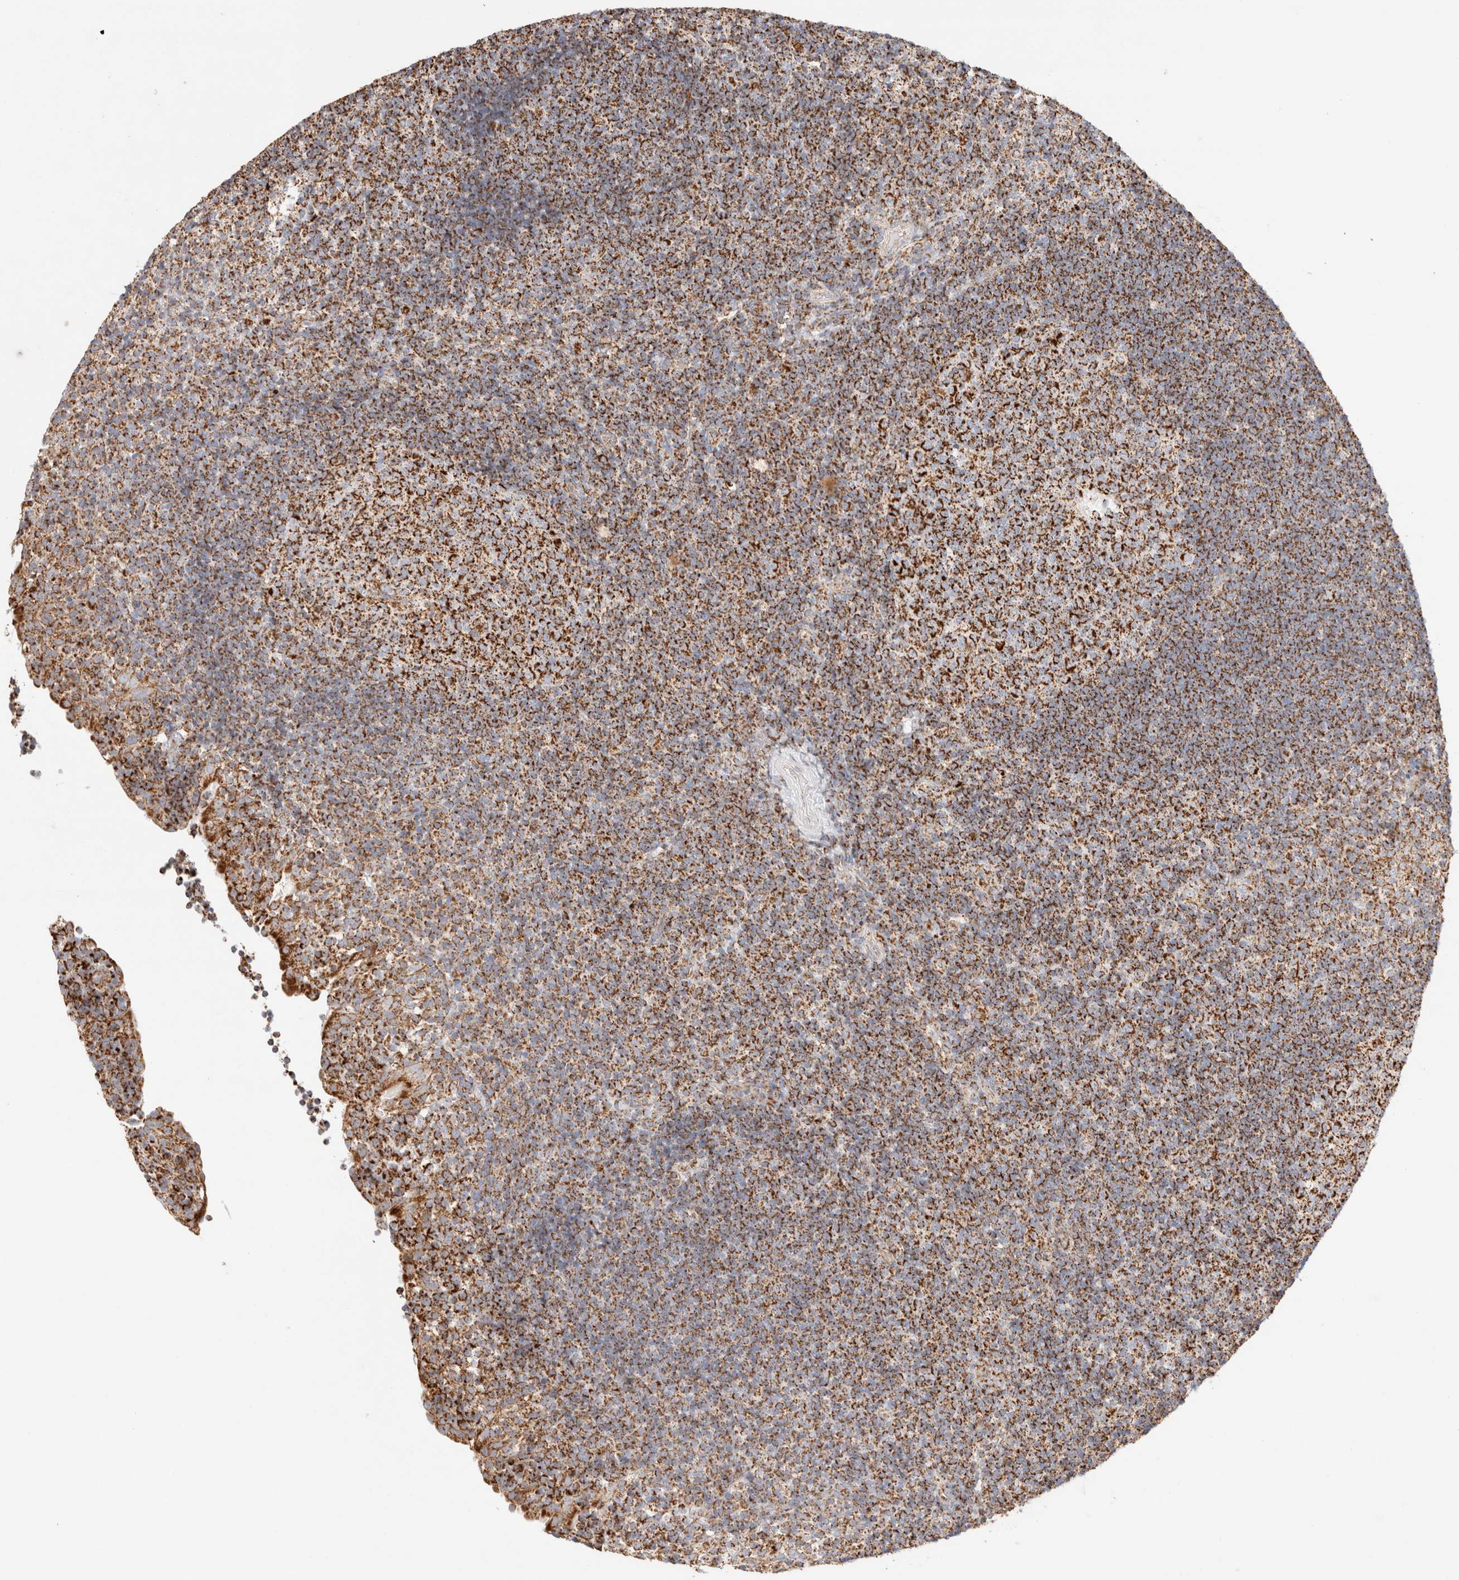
{"staining": {"intensity": "strong", "quantity": ">75%", "location": "cytoplasmic/membranous"}, "tissue": "tonsil", "cell_type": "Germinal center cells", "image_type": "normal", "snomed": [{"axis": "morphology", "description": "Normal tissue, NOS"}, {"axis": "topography", "description": "Tonsil"}], "caption": "Protein analysis of unremarkable tonsil displays strong cytoplasmic/membranous staining in about >75% of germinal center cells.", "gene": "PHB2", "patient": {"sex": "female", "age": 40}}